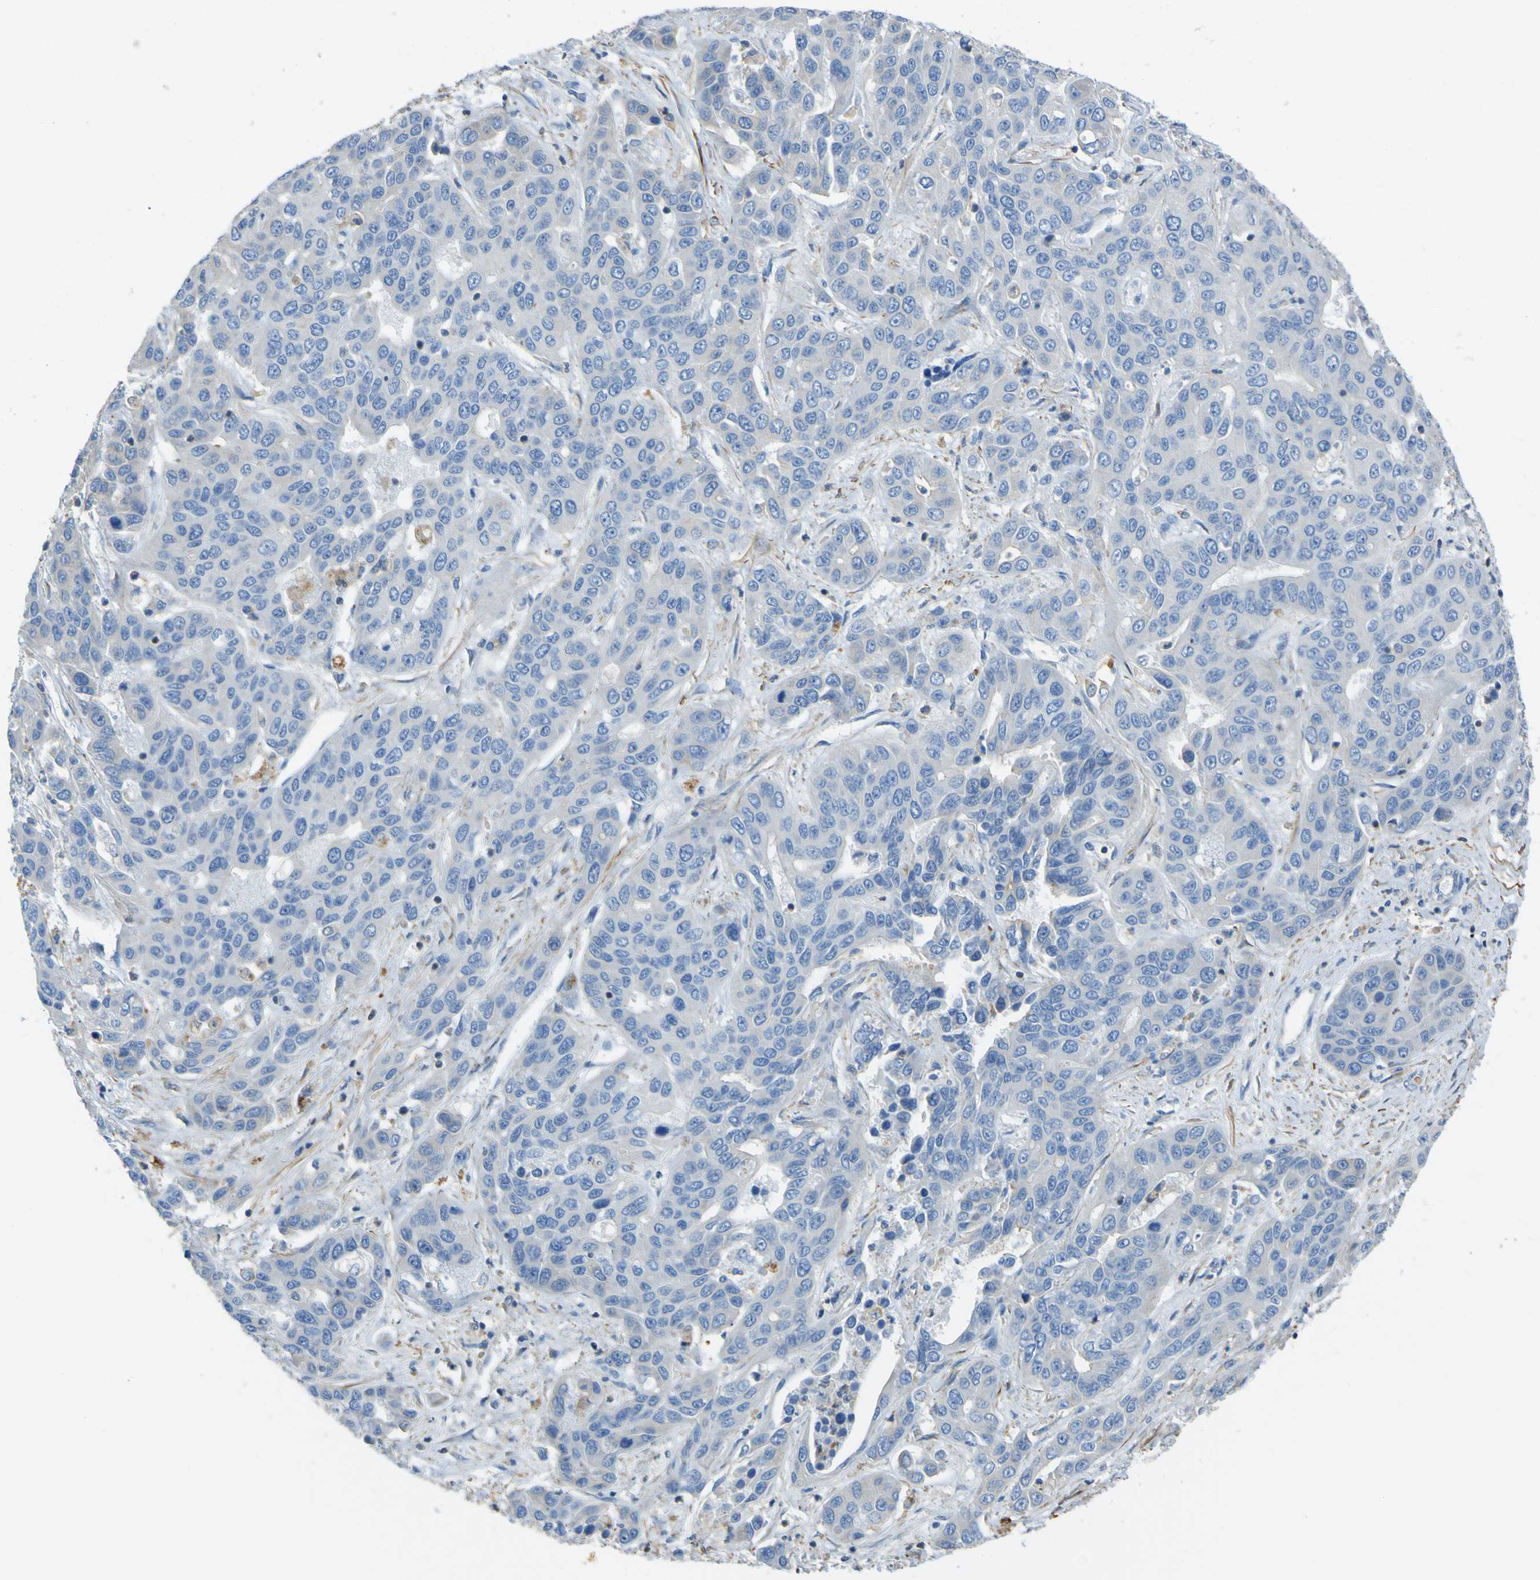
{"staining": {"intensity": "negative", "quantity": "none", "location": "none"}, "tissue": "liver cancer", "cell_type": "Tumor cells", "image_type": "cancer", "snomed": [{"axis": "morphology", "description": "Cholangiocarcinoma"}, {"axis": "topography", "description": "Liver"}], "caption": "This is an IHC photomicrograph of human cholangiocarcinoma (liver). There is no staining in tumor cells.", "gene": "OGN", "patient": {"sex": "female", "age": 52}}